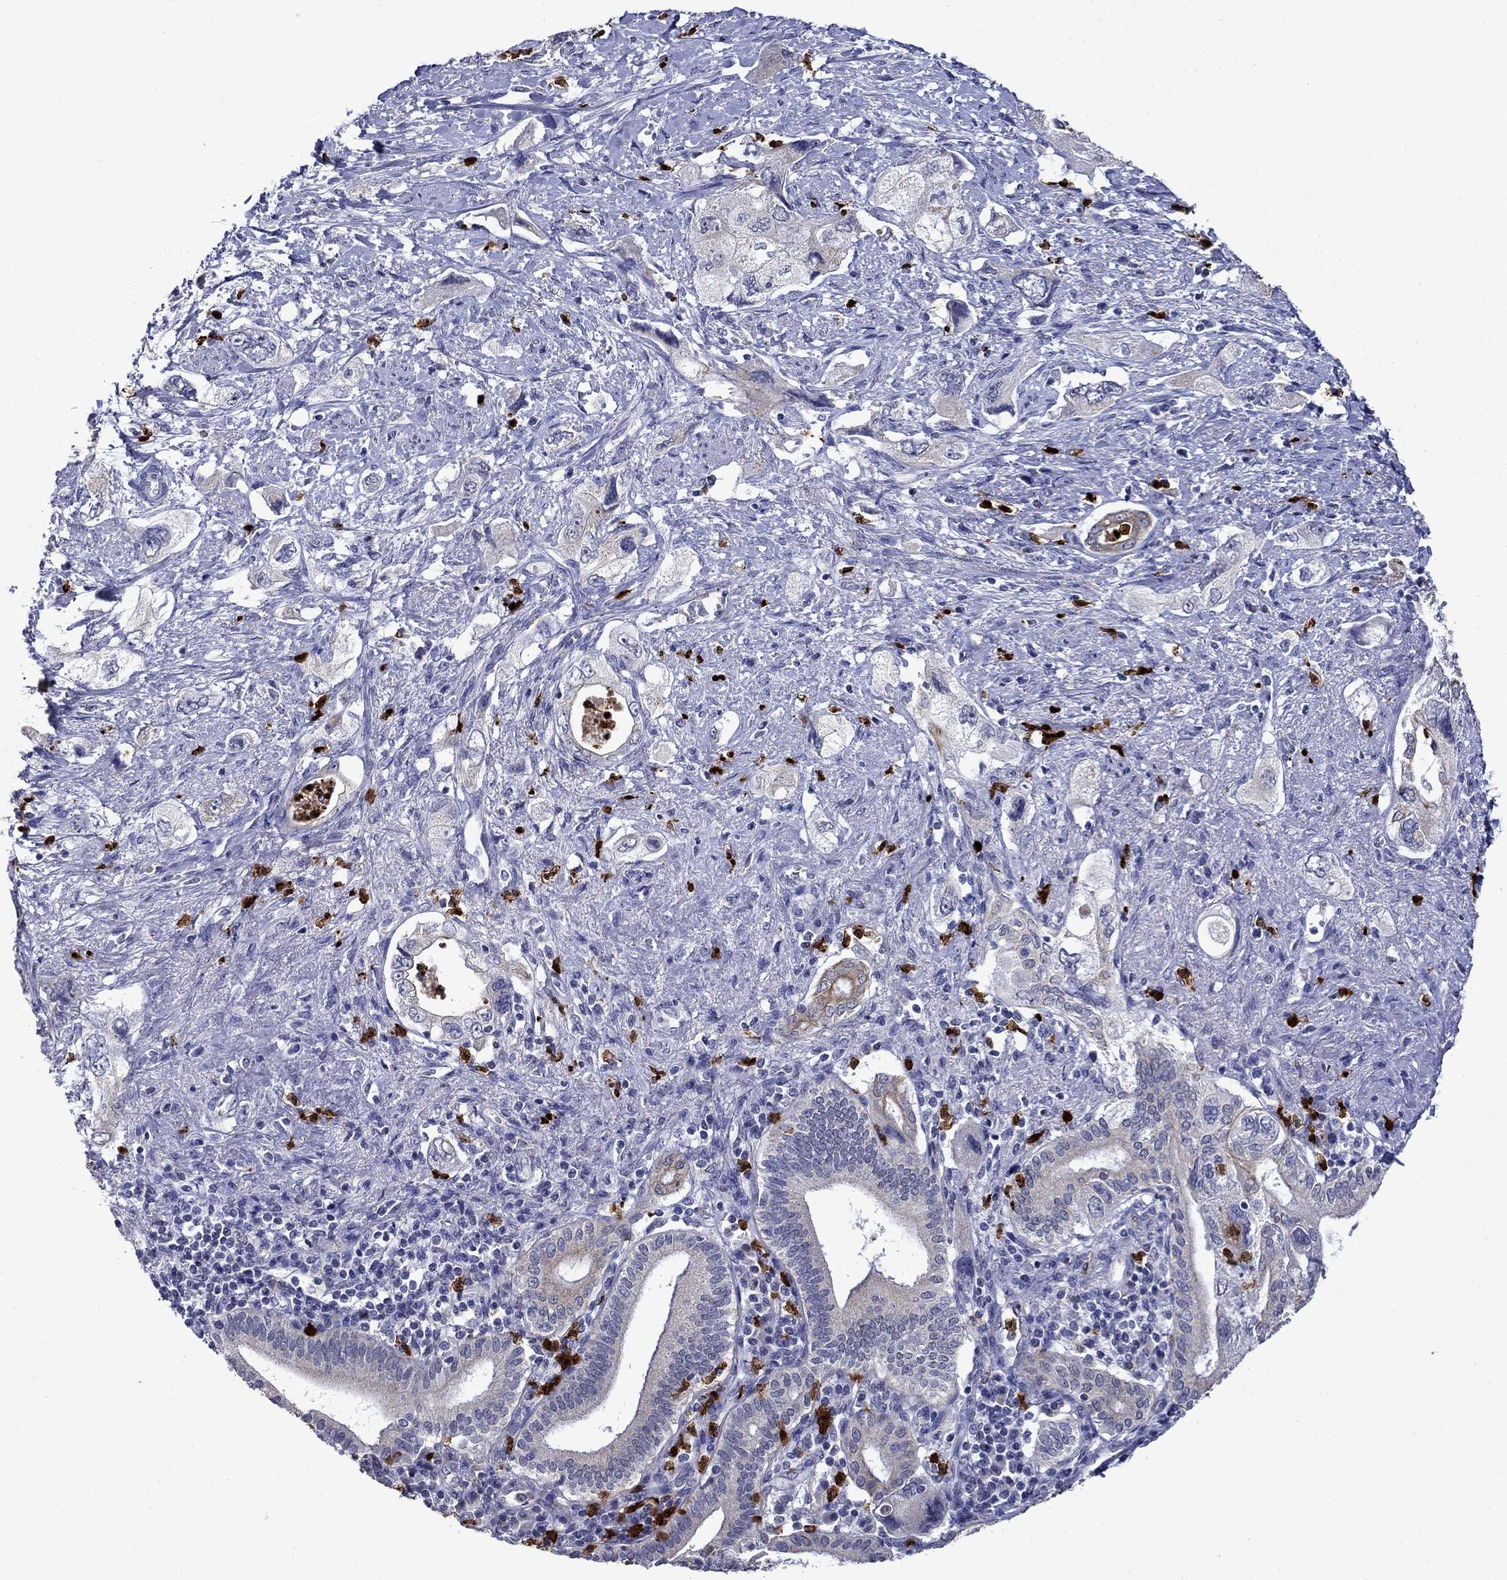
{"staining": {"intensity": "weak", "quantity": "<25%", "location": "cytoplasmic/membranous"}, "tissue": "pancreatic cancer", "cell_type": "Tumor cells", "image_type": "cancer", "snomed": [{"axis": "morphology", "description": "Adenocarcinoma, NOS"}, {"axis": "topography", "description": "Pancreas"}], "caption": "Tumor cells are negative for brown protein staining in pancreatic adenocarcinoma. (Immunohistochemistry (ihc), brightfield microscopy, high magnification).", "gene": "IRF5", "patient": {"sex": "female", "age": 73}}